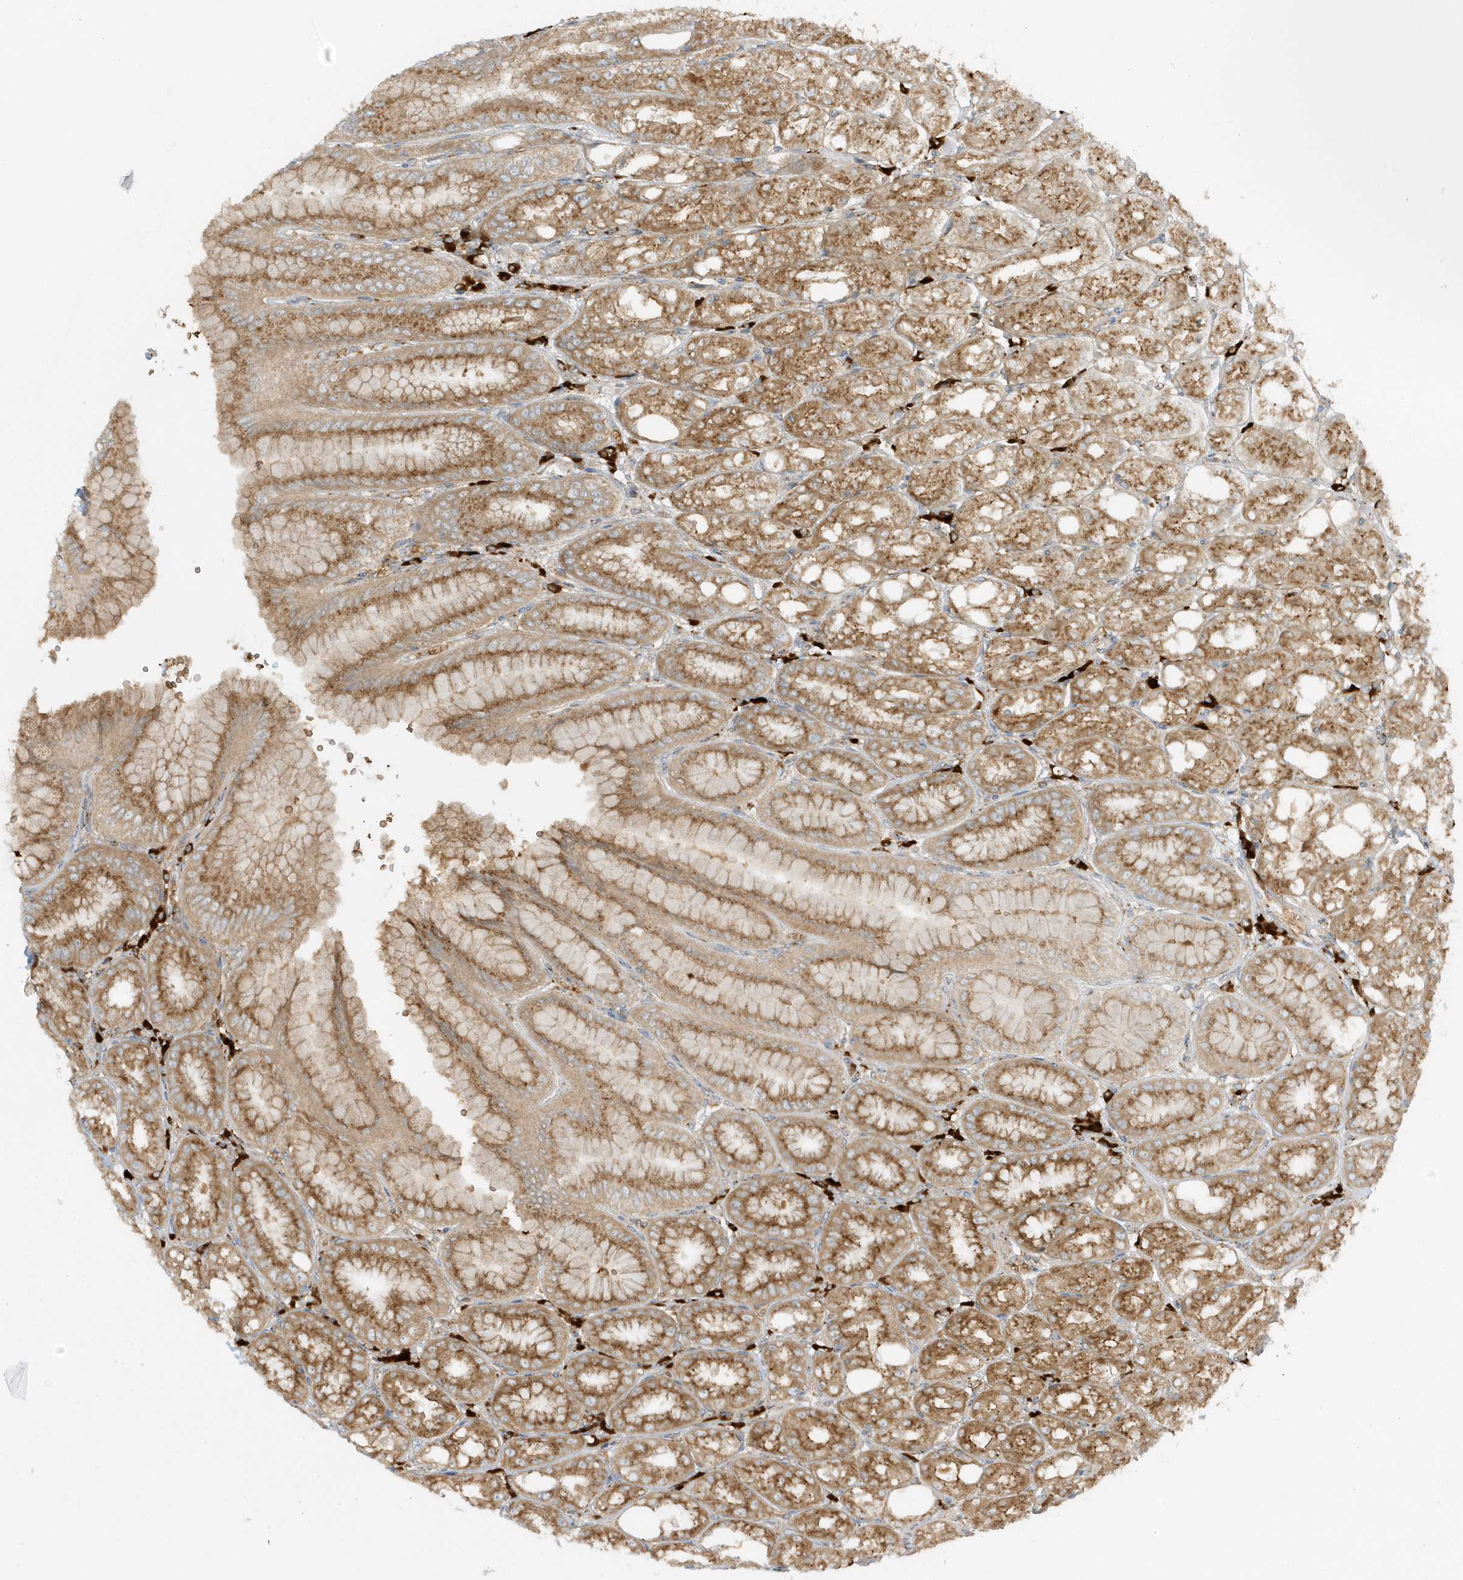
{"staining": {"intensity": "strong", "quantity": ">75%", "location": "cytoplasmic/membranous"}, "tissue": "stomach", "cell_type": "Glandular cells", "image_type": "normal", "snomed": [{"axis": "morphology", "description": "Normal tissue, NOS"}, {"axis": "topography", "description": "Stomach, lower"}], "caption": "Immunohistochemical staining of unremarkable stomach displays high levels of strong cytoplasmic/membranous staining in approximately >75% of glandular cells.", "gene": "RPP40", "patient": {"sex": "male", "age": 71}}